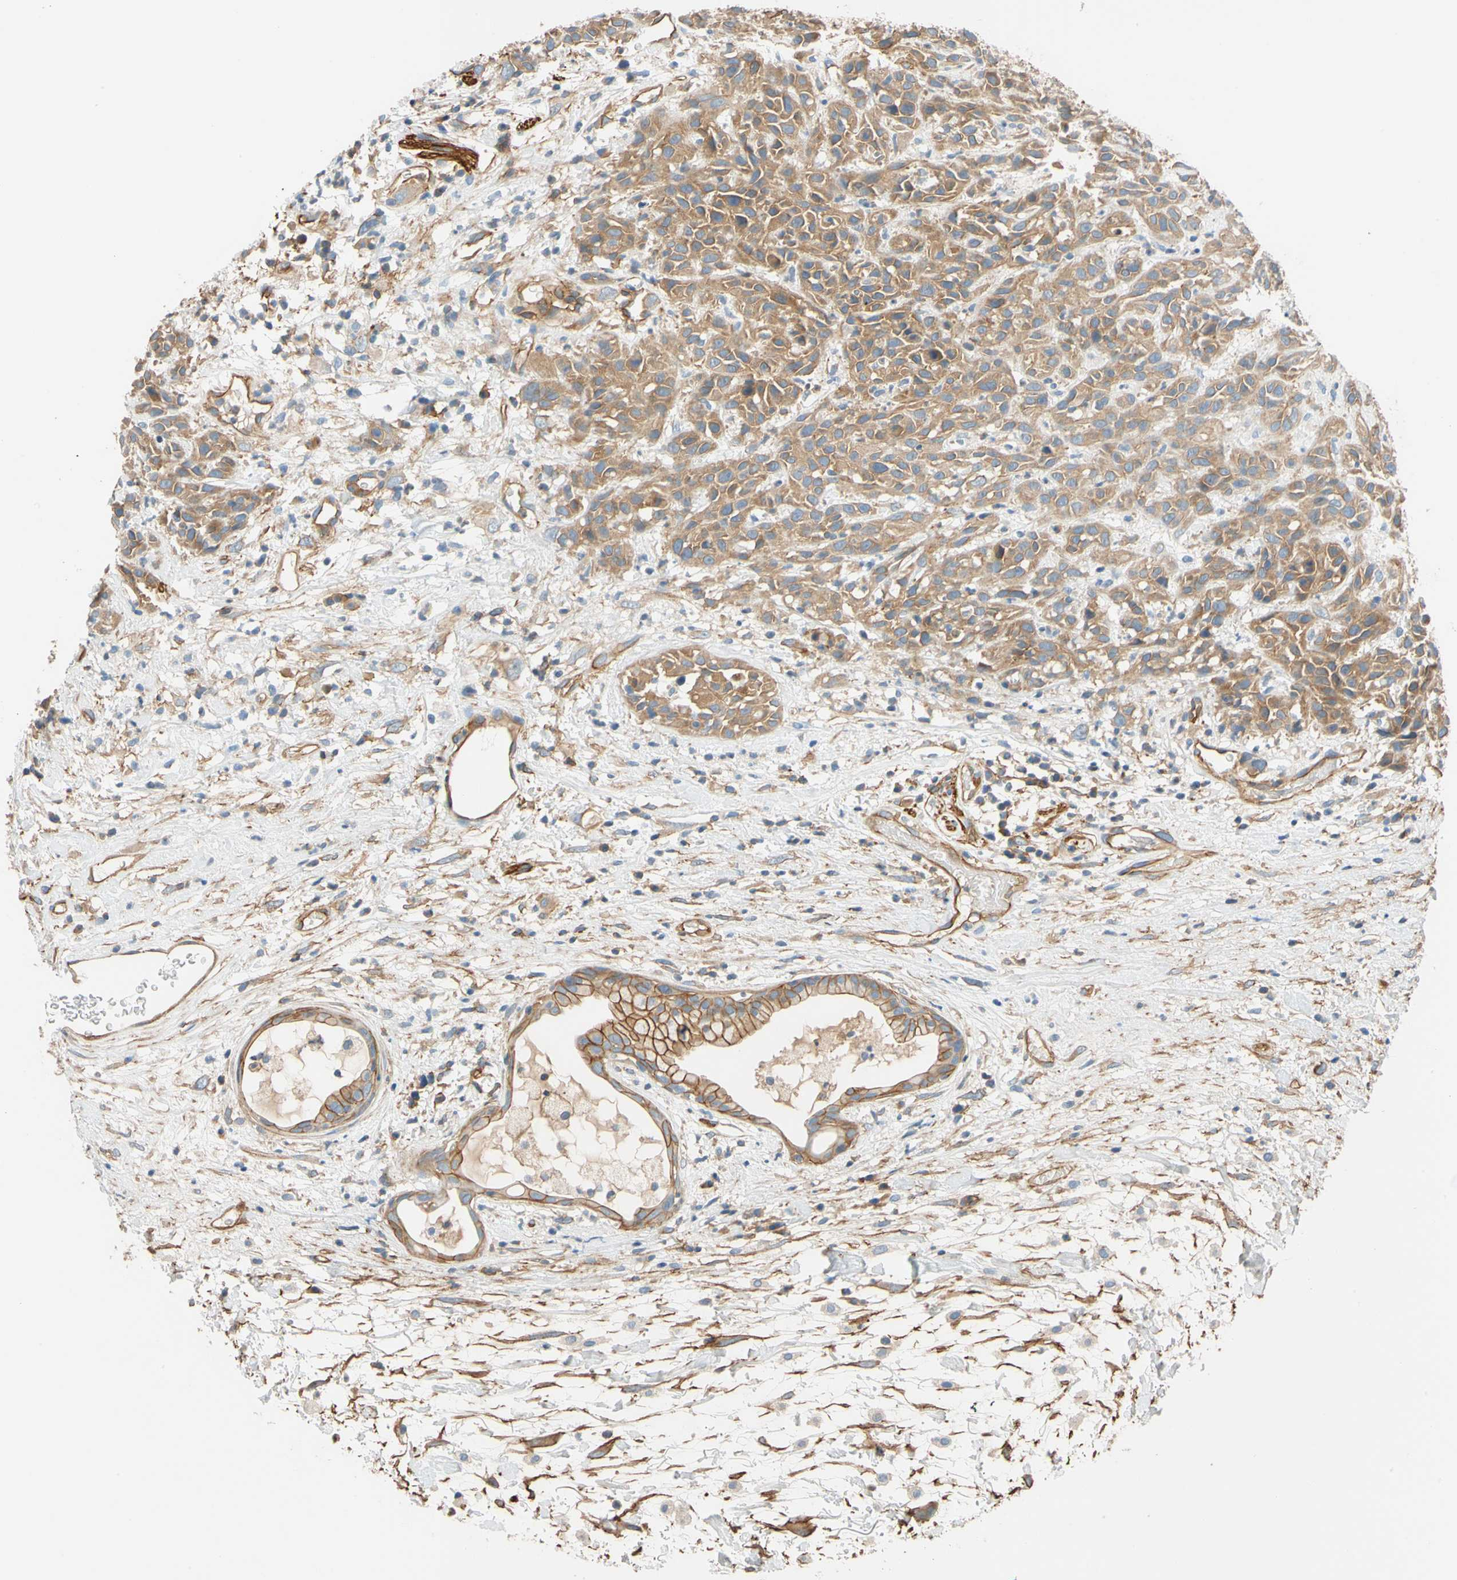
{"staining": {"intensity": "moderate", "quantity": ">75%", "location": "cytoplasmic/membranous"}, "tissue": "head and neck cancer", "cell_type": "Tumor cells", "image_type": "cancer", "snomed": [{"axis": "morphology", "description": "Normal tissue, NOS"}, {"axis": "morphology", "description": "Squamous cell carcinoma, NOS"}, {"axis": "topography", "description": "Cartilage tissue"}, {"axis": "topography", "description": "Head-Neck"}], "caption": "Moderate cytoplasmic/membranous positivity is present in approximately >75% of tumor cells in head and neck squamous cell carcinoma.", "gene": "SPTAN1", "patient": {"sex": "male", "age": 62}}